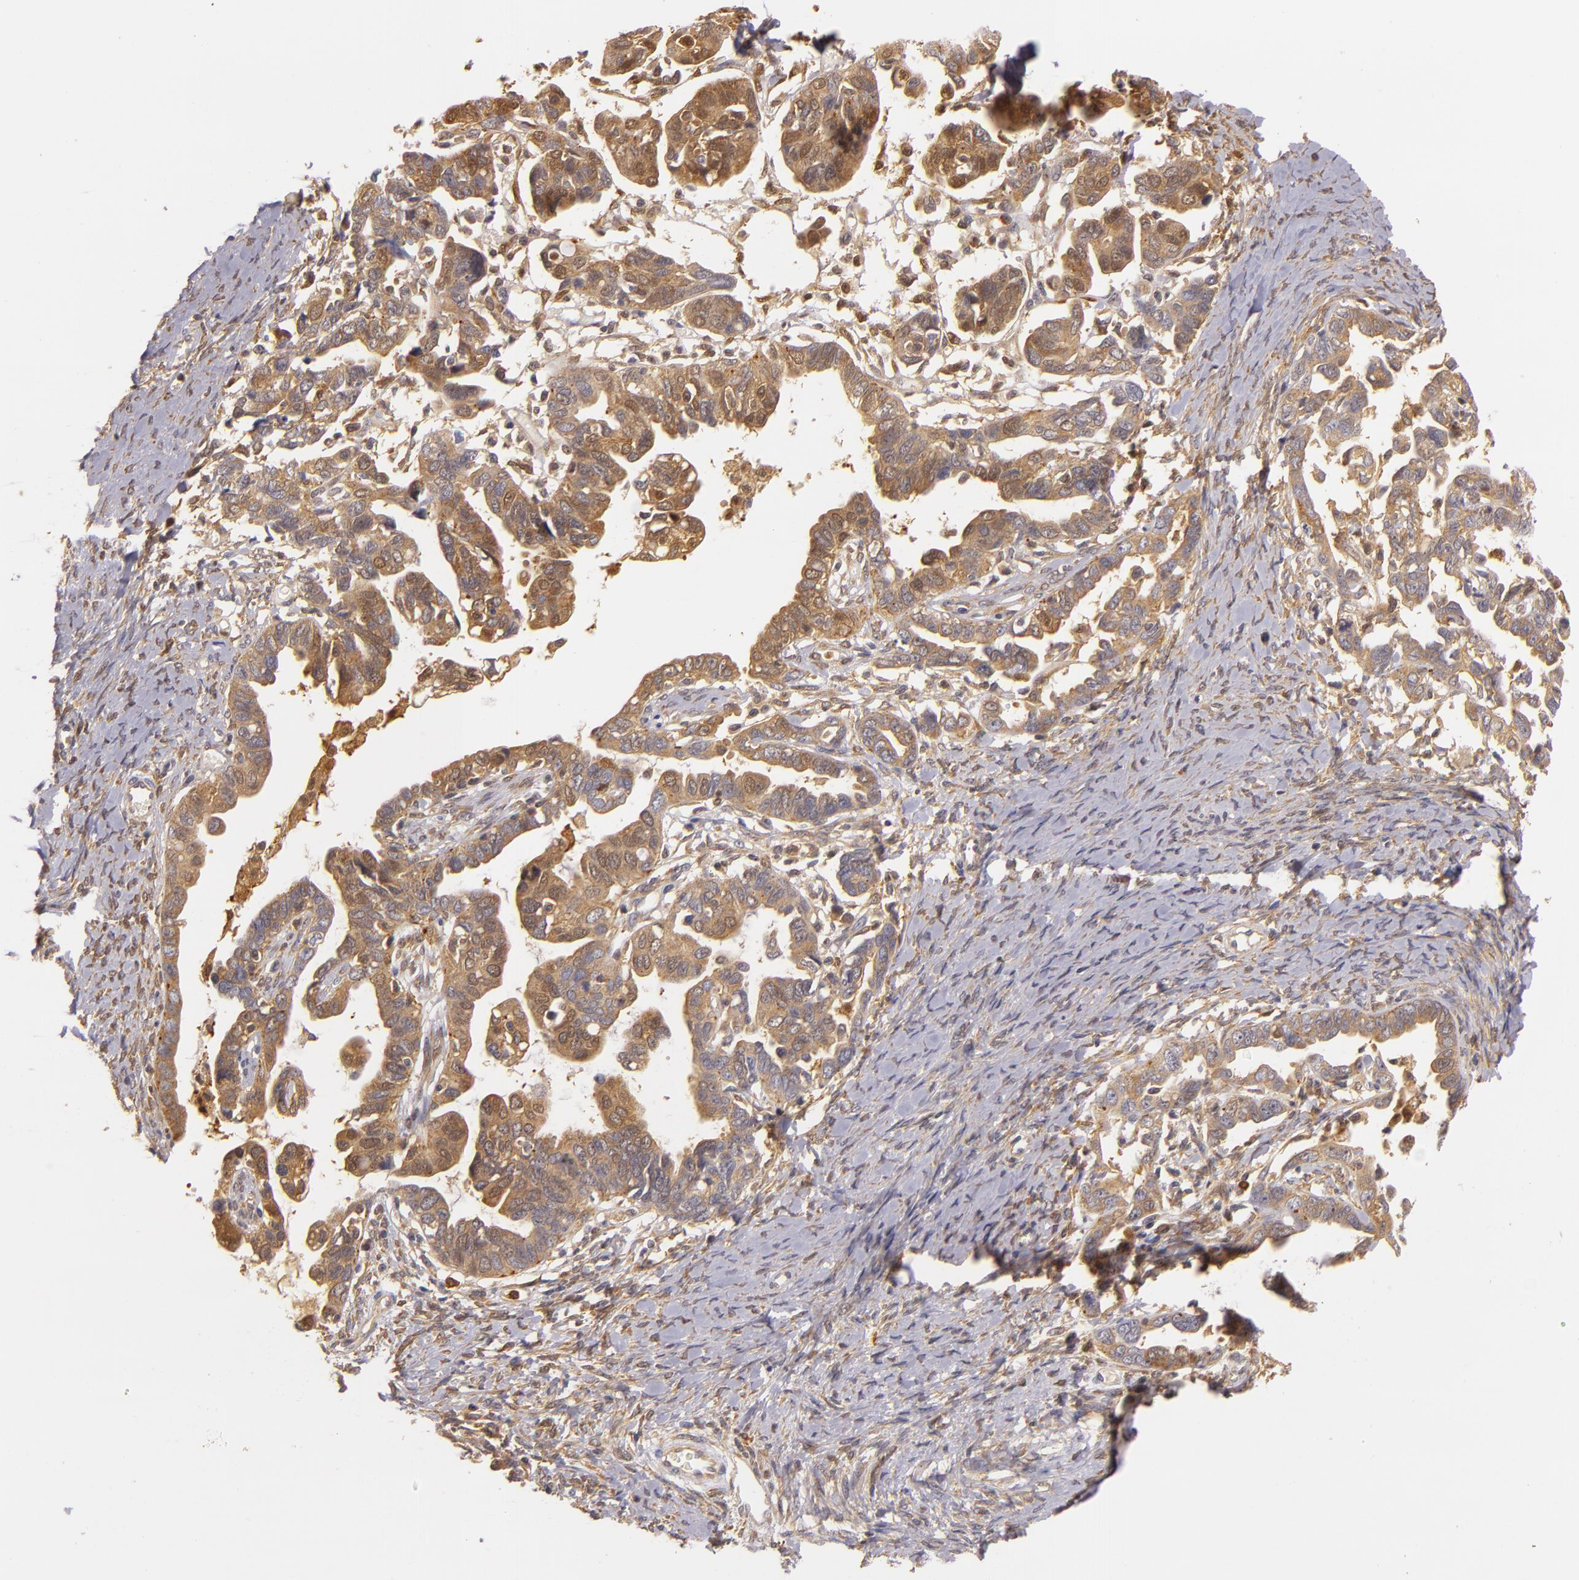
{"staining": {"intensity": "moderate", "quantity": ">75%", "location": "cytoplasmic/membranous"}, "tissue": "ovarian cancer", "cell_type": "Tumor cells", "image_type": "cancer", "snomed": [{"axis": "morphology", "description": "Cystadenocarcinoma, serous, NOS"}, {"axis": "topography", "description": "Ovary"}], "caption": "A micrograph showing moderate cytoplasmic/membranous expression in about >75% of tumor cells in ovarian cancer (serous cystadenocarcinoma), as visualized by brown immunohistochemical staining.", "gene": "TOM1", "patient": {"sex": "female", "age": 69}}